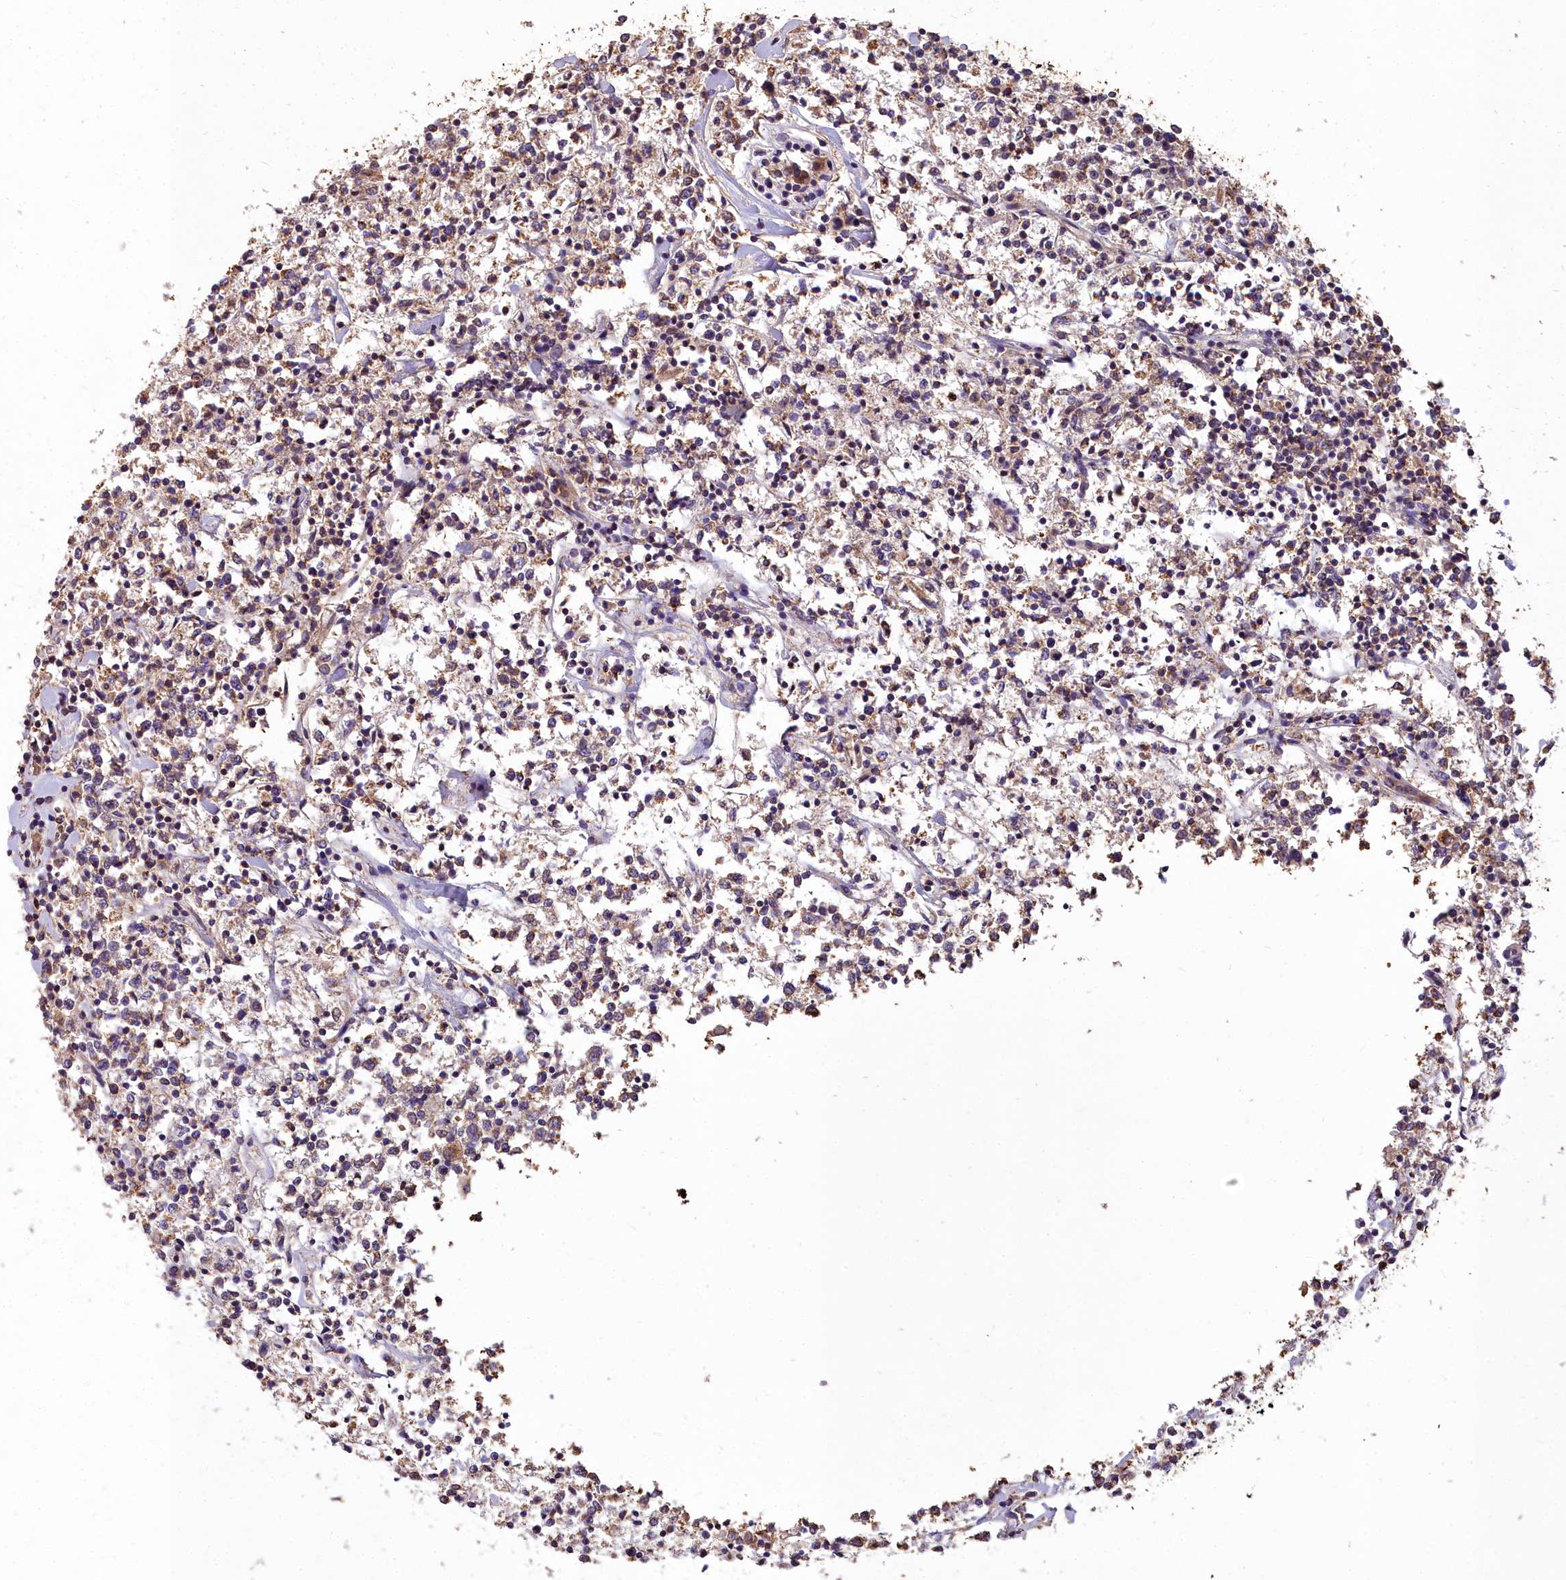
{"staining": {"intensity": "moderate", "quantity": "25%-75%", "location": "cytoplasmic/membranous"}, "tissue": "lymphoma", "cell_type": "Tumor cells", "image_type": "cancer", "snomed": [{"axis": "morphology", "description": "Malignant lymphoma, non-Hodgkin's type, Low grade"}, {"axis": "topography", "description": "Small intestine"}], "caption": "About 25%-75% of tumor cells in lymphoma reveal moderate cytoplasmic/membranous protein staining as visualized by brown immunohistochemical staining.", "gene": "CEMIP2", "patient": {"sex": "female", "age": 59}}